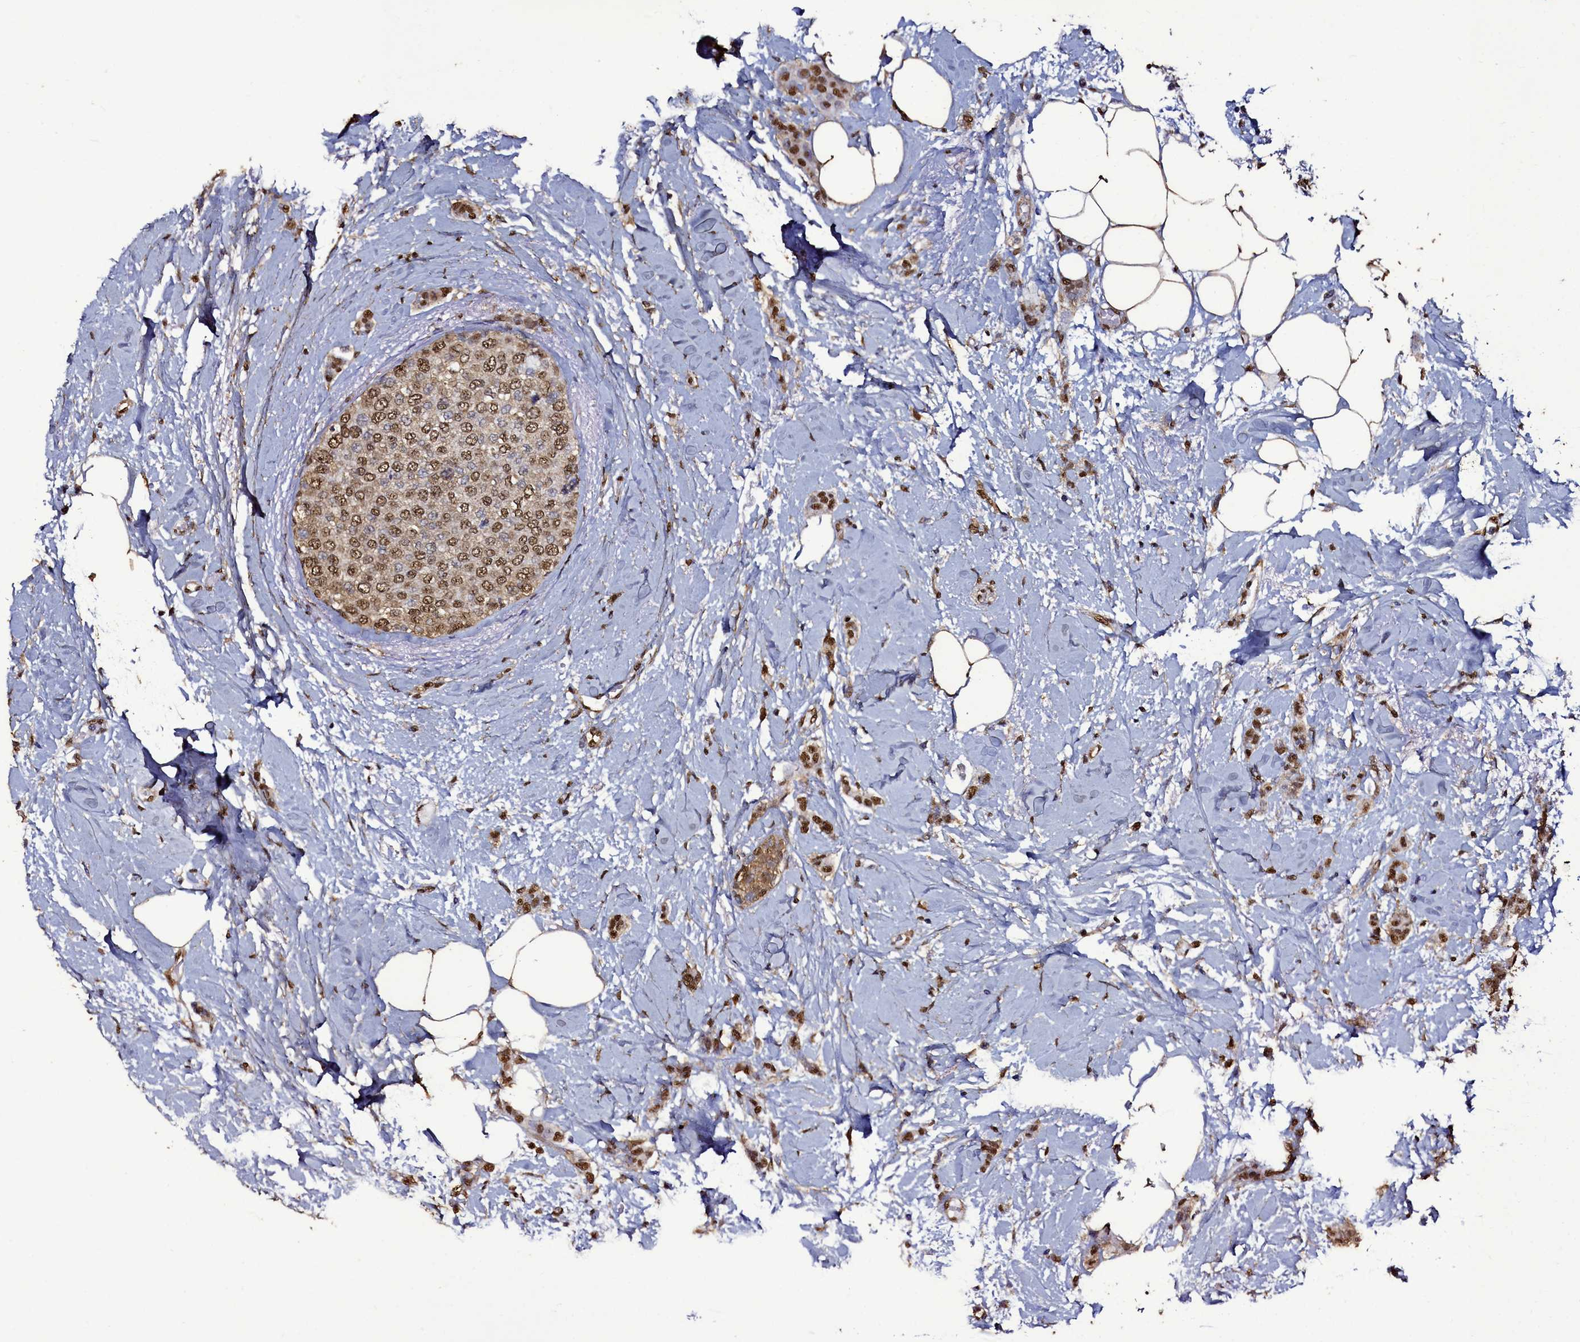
{"staining": {"intensity": "moderate", "quantity": ">75%", "location": "nuclear"}, "tissue": "breast cancer", "cell_type": "Tumor cells", "image_type": "cancer", "snomed": [{"axis": "morphology", "description": "Duct carcinoma"}, {"axis": "topography", "description": "Breast"}], "caption": "Brown immunohistochemical staining in invasive ductal carcinoma (breast) displays moderate nuclear staining in approximately >75% of tumor cells.", "gene": "TRIP6", "patient": {"sex": "female", "age": 72}}